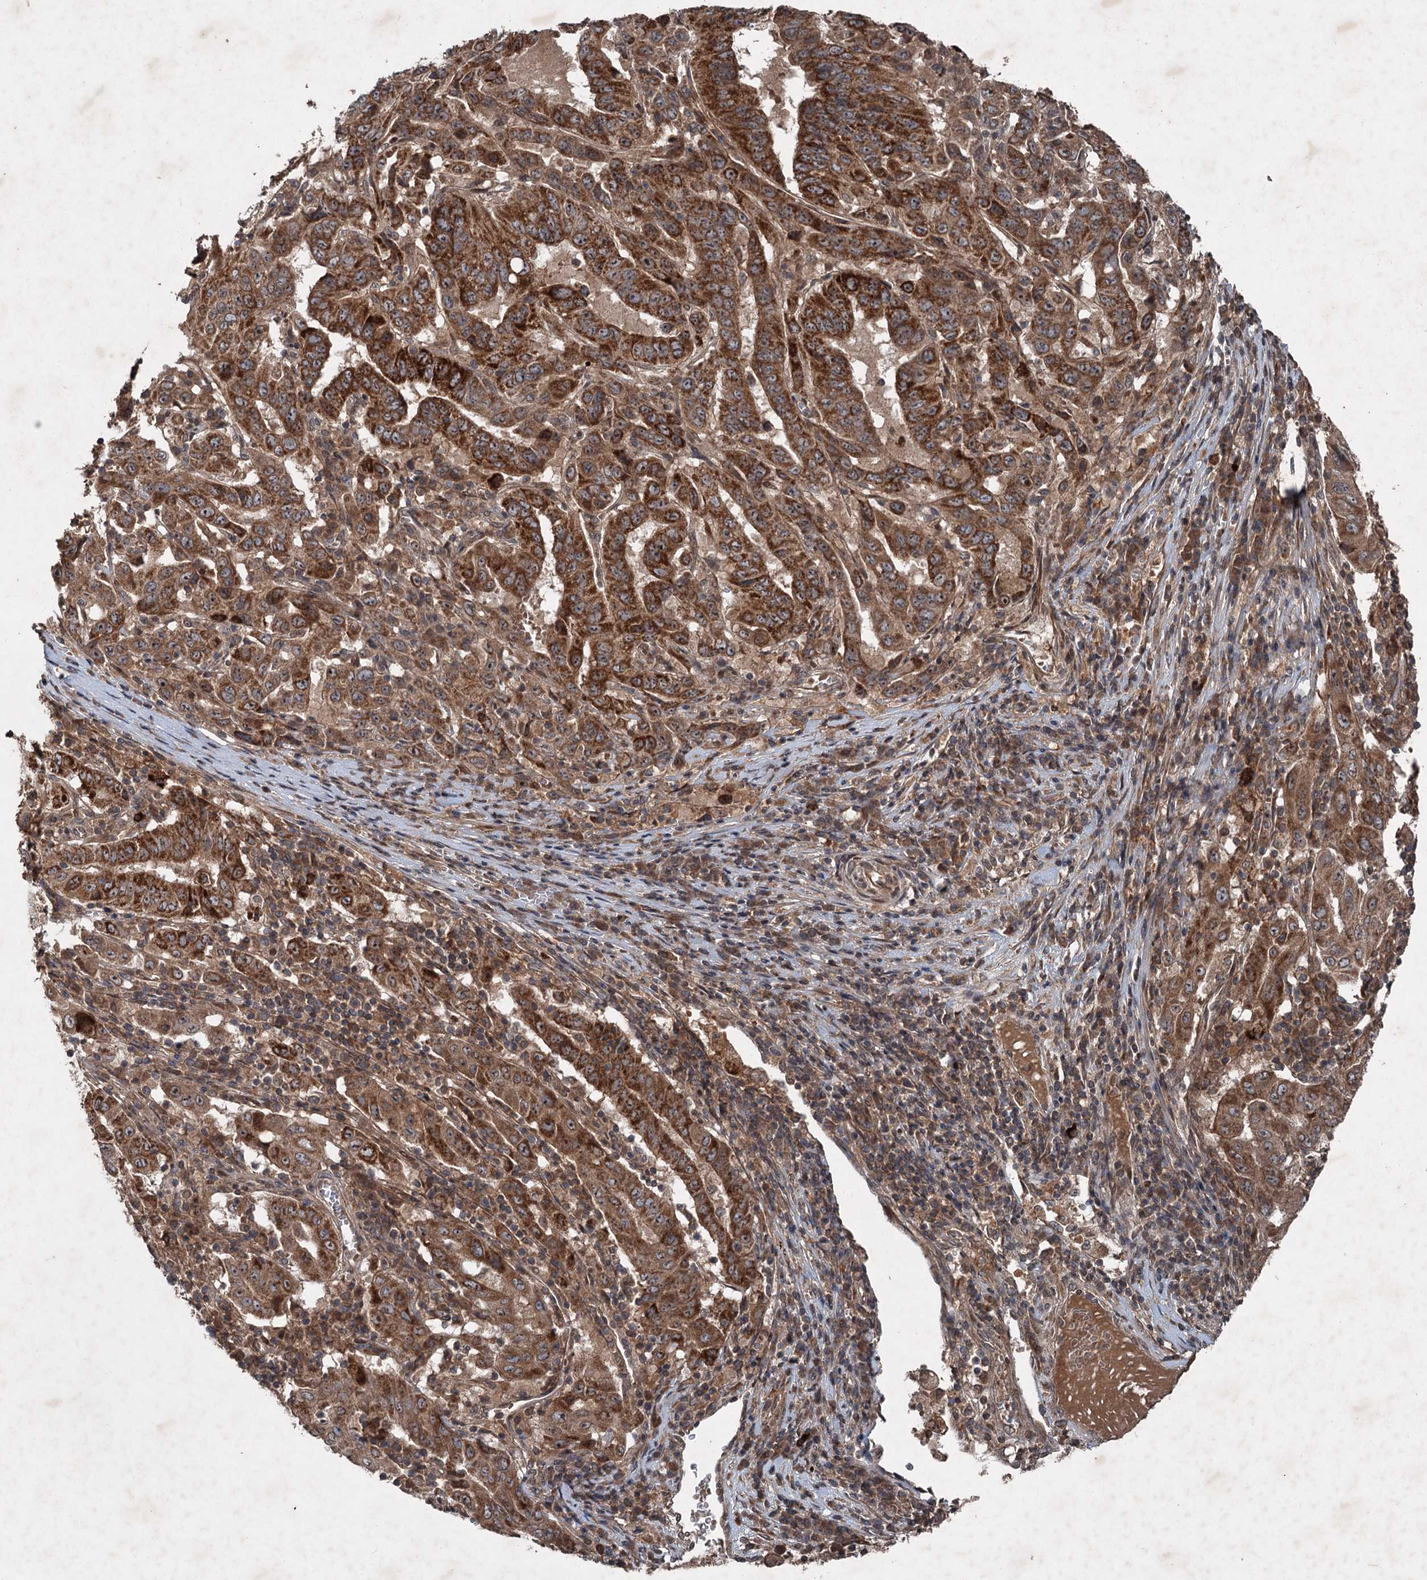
{"staining": {"intensity": "strong", "quantity": ">75%", "location": "cytoplasmic/membranous"}, "tissue": "pancreatic cancer", "cell_type": "Tumor cells", "image_type": "cancer", "snomed": [{"axis": "morphology", "description": "Adenocarcinoma, NOS"}, {"axis": "topography", "description": "Pancreas"}], "caption": "A brown stain highlights strong cytoplasmic/membranous expression of a protein in adenocarcinoma (pancreatic) tumor cells.", "gene": "ALAS1", "patient": {"sex": "male", "age": 63}}